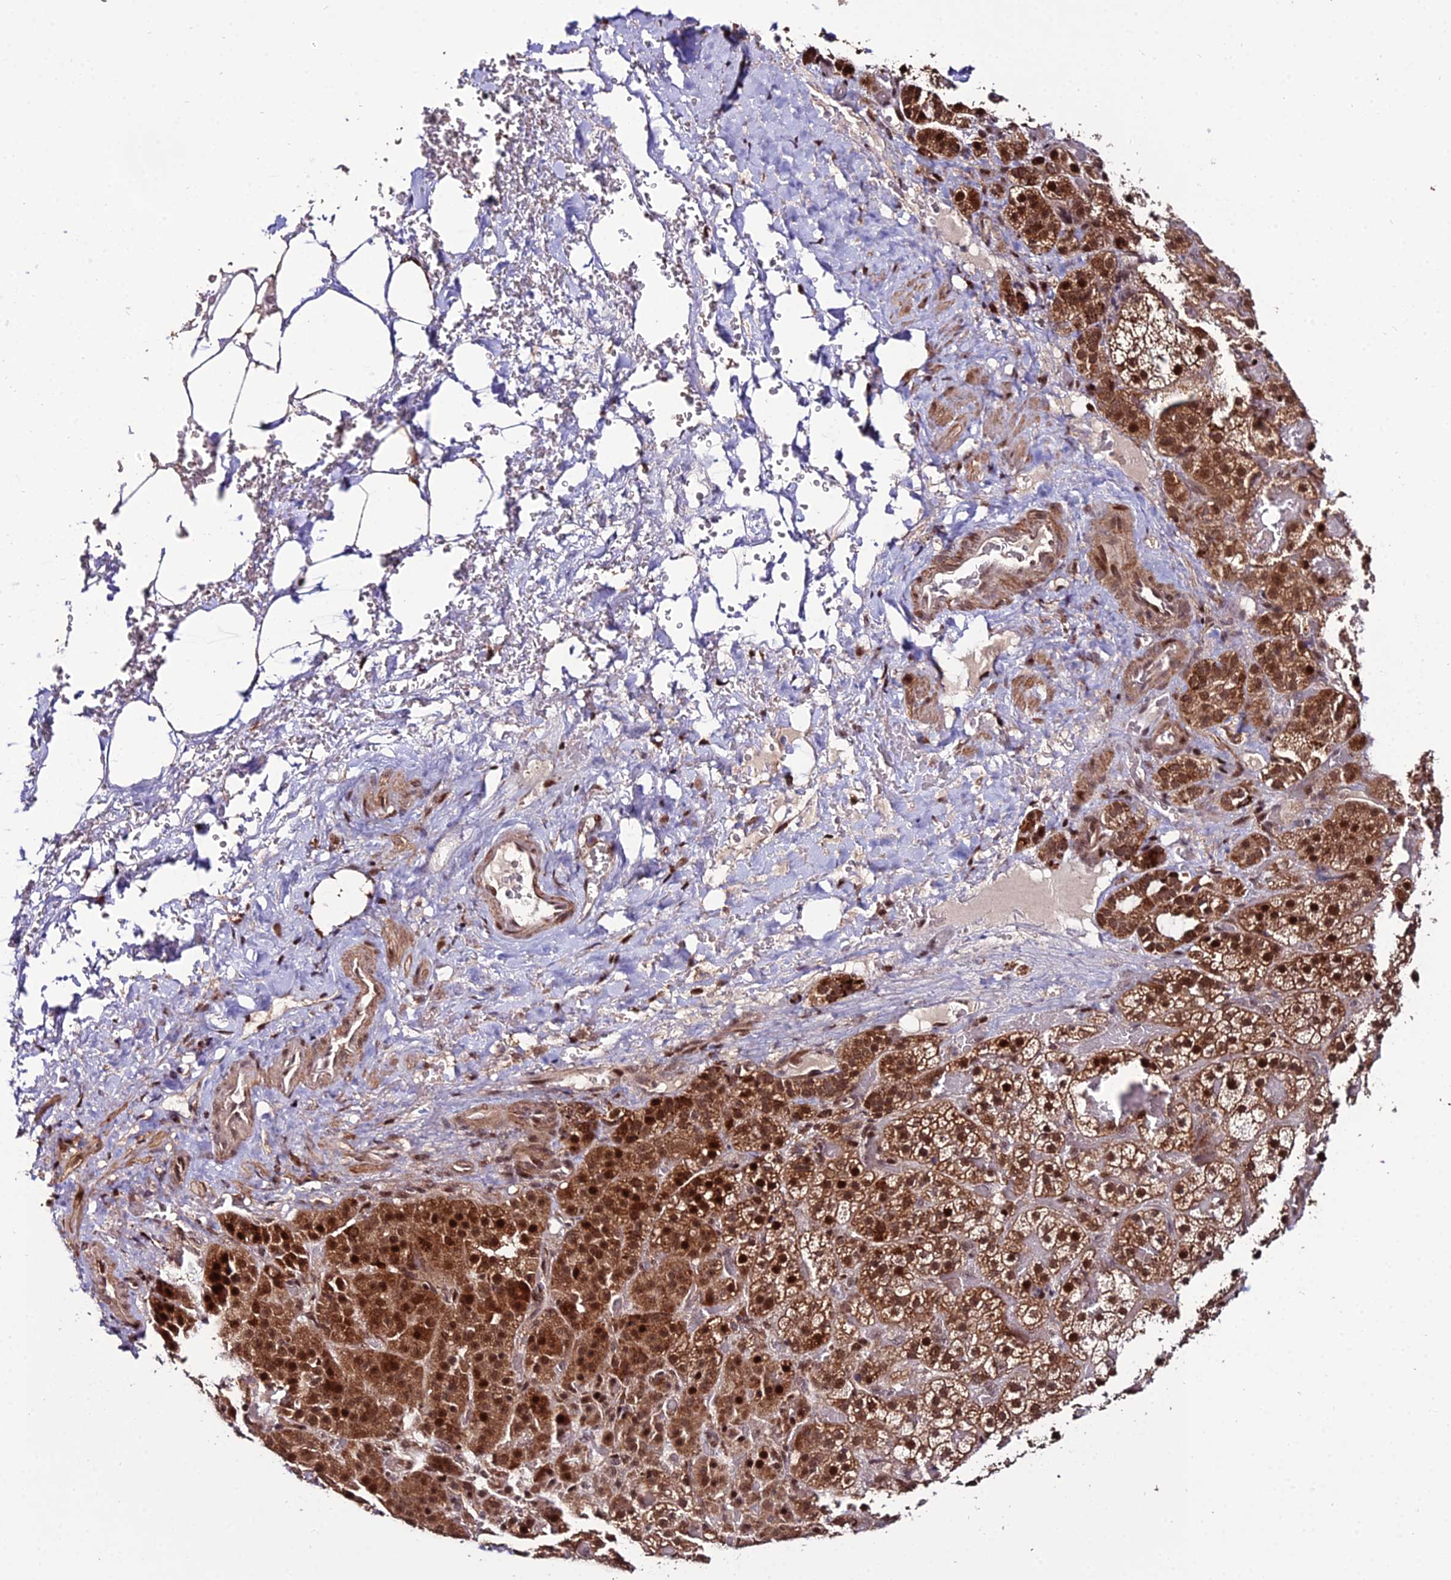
{"staining": {"intensity": "strong", "quantity": ">75%", "location": "cytoplasmic/membranous,nuclear"}, "tissue": "adrenal gland", "cell_type": "Glandular cells", "image_type": "normal", "snomed": [{"axis": "morphology", "description": "Normal tissue, NOS"}, {"axis": "topography", "description": "Adrenal gland"}], "caption": "Protein expression by immunohistochemistry shows strong cytoplasmic/membranous,nuclear positivity in about >75% of glandular cells in benign adrenal gland.", "gene": "CIB3", "patient": {"sex": "male", "age": 57}}